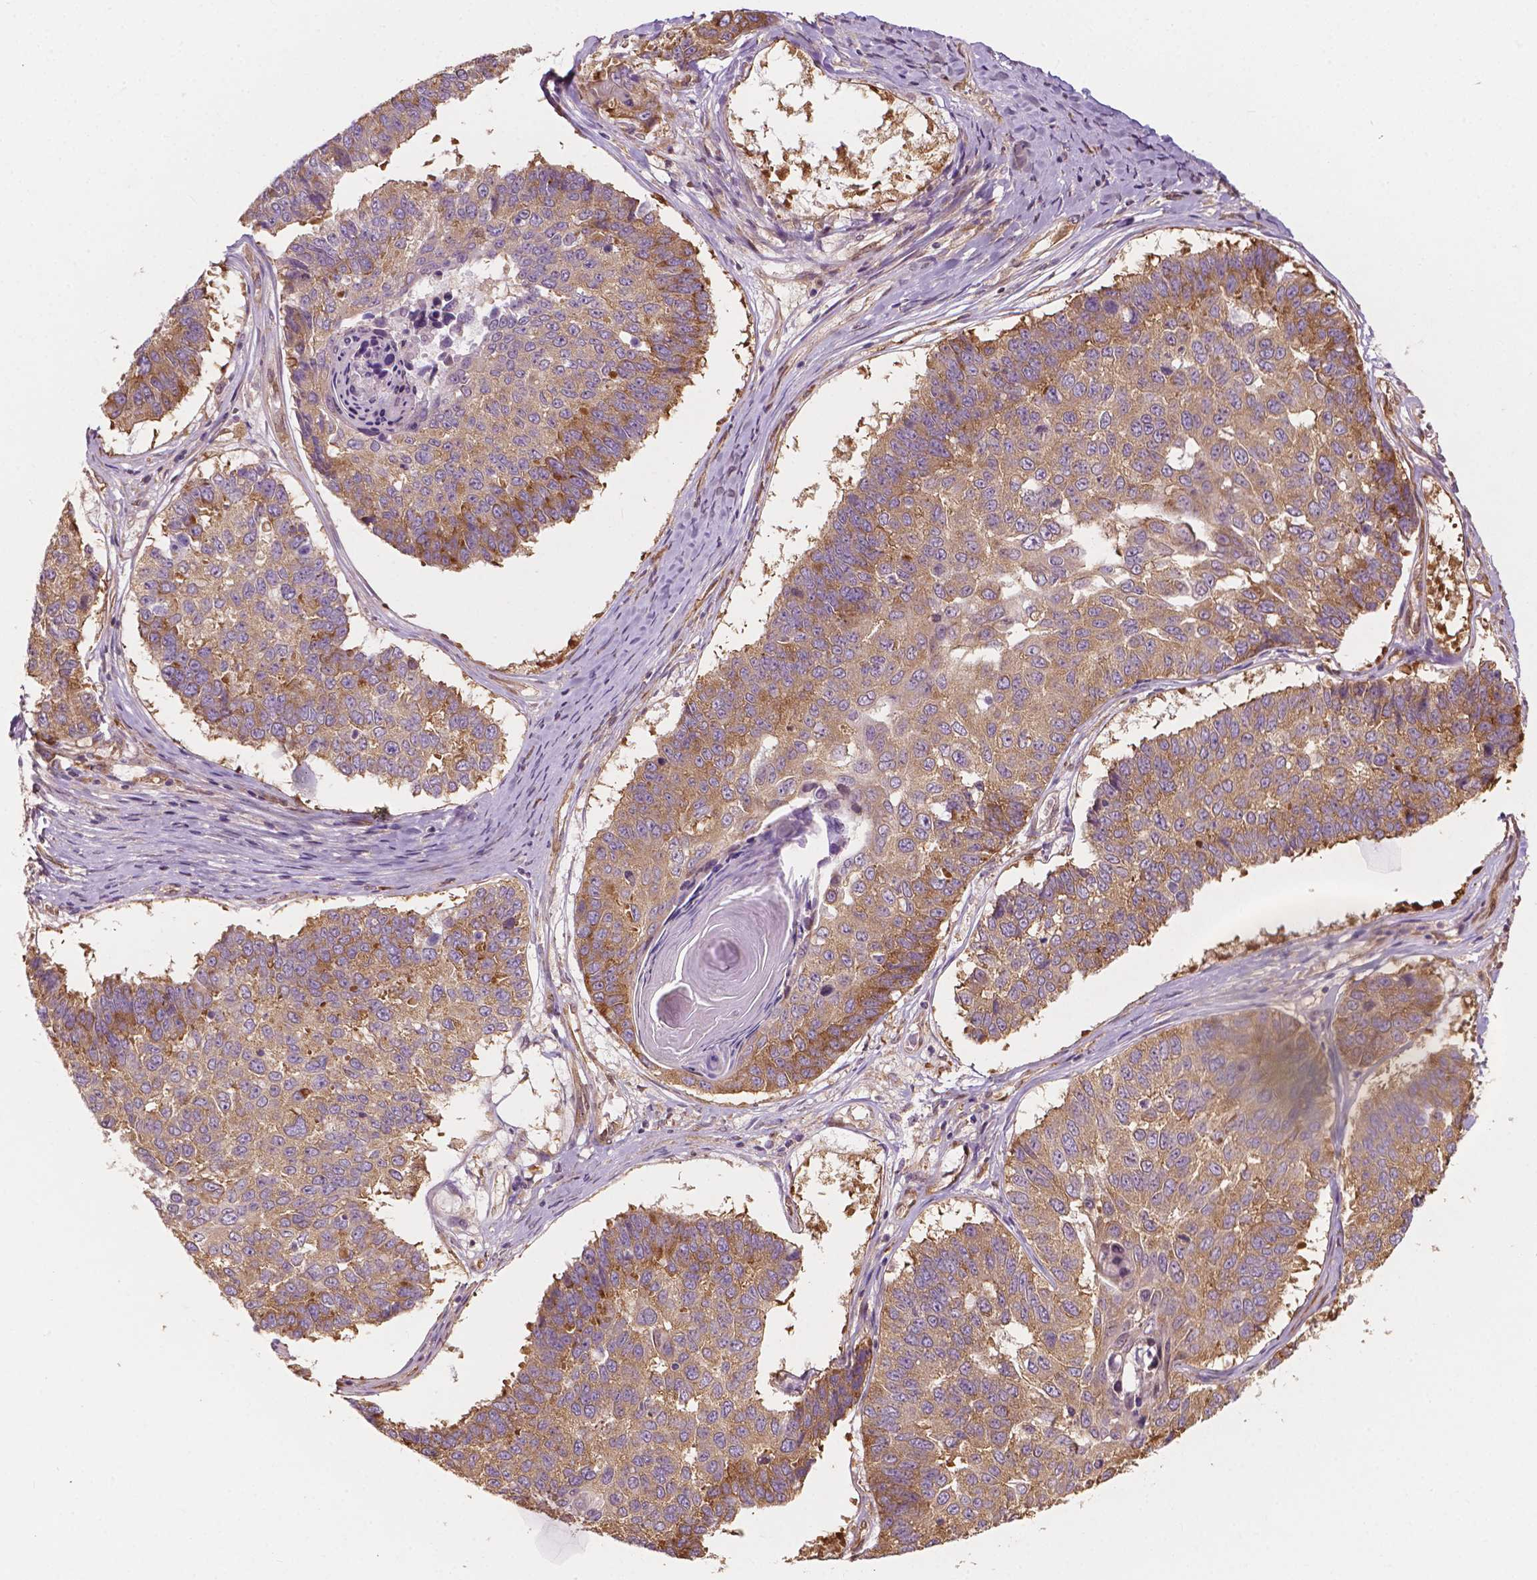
{"staining": {"intensity": "moderate", "quantity": ">75%", "location": "cytoplasmic/membranous"}, "tissue": "lung cancer", "cell_type": "Tumor cells", "image_type": "cancer", "snomed": [{"axis": "morphology", "description": "Squamous cell carcinoma, NOS"}, {"axis": "topography", "description": "Lung"}], "caption": "A histopathology image of human lung cancer (squamous cell carcinoma) stained for a protein exhibits moderate cytoplasmic/membranous brown staining in tumor cells.", "gene": "G3BP1", "patient": {"sex": "male", "age": 73}}